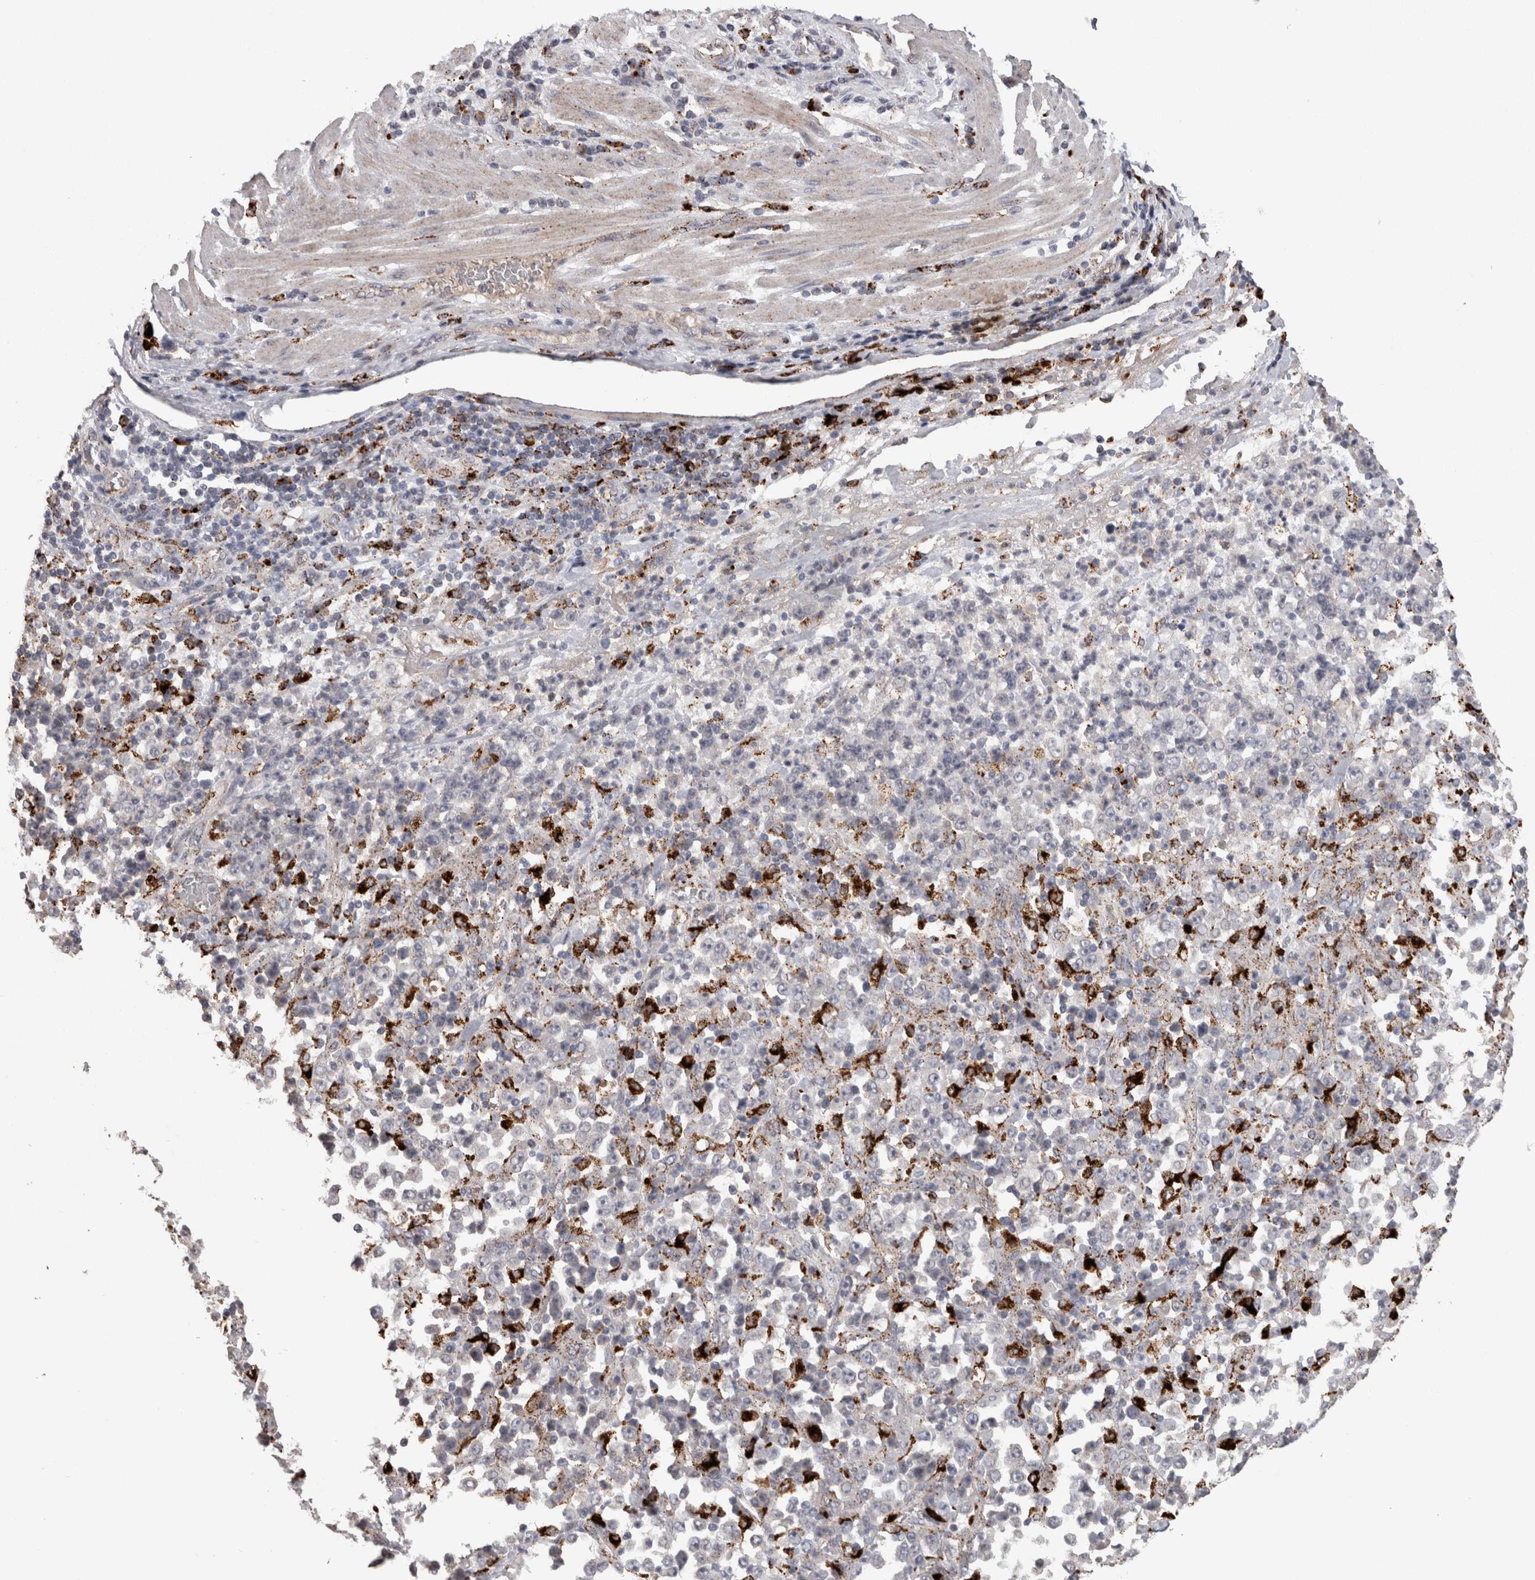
{"staining": {"intensity": "negative", "quantity": "none", "location": "none"}, "tissue": "stomach cancer", "cell_type": "Tumor cells", "image_type": "cancer", "snomed": [{"axis": "morphology", "description": "Normal tissue, NOS"}, {"axis": "morphology", "description": "Adenocarcinoma, NOS"}, {"axis": "topography", "description": "Stomach, upper"}, {"axis": "topography", "description": "Stomach"}], "caption": "Immunohistochemistry (IHC) photomicrograph of neoplastic tissue: human stomach cancer stained with DAB (3,3'-diaminobenzidine) exhibits no significant protein expression in tumor cells.", "gene": "CTSZ", "patient": {"sex": "male", "age": 59}}